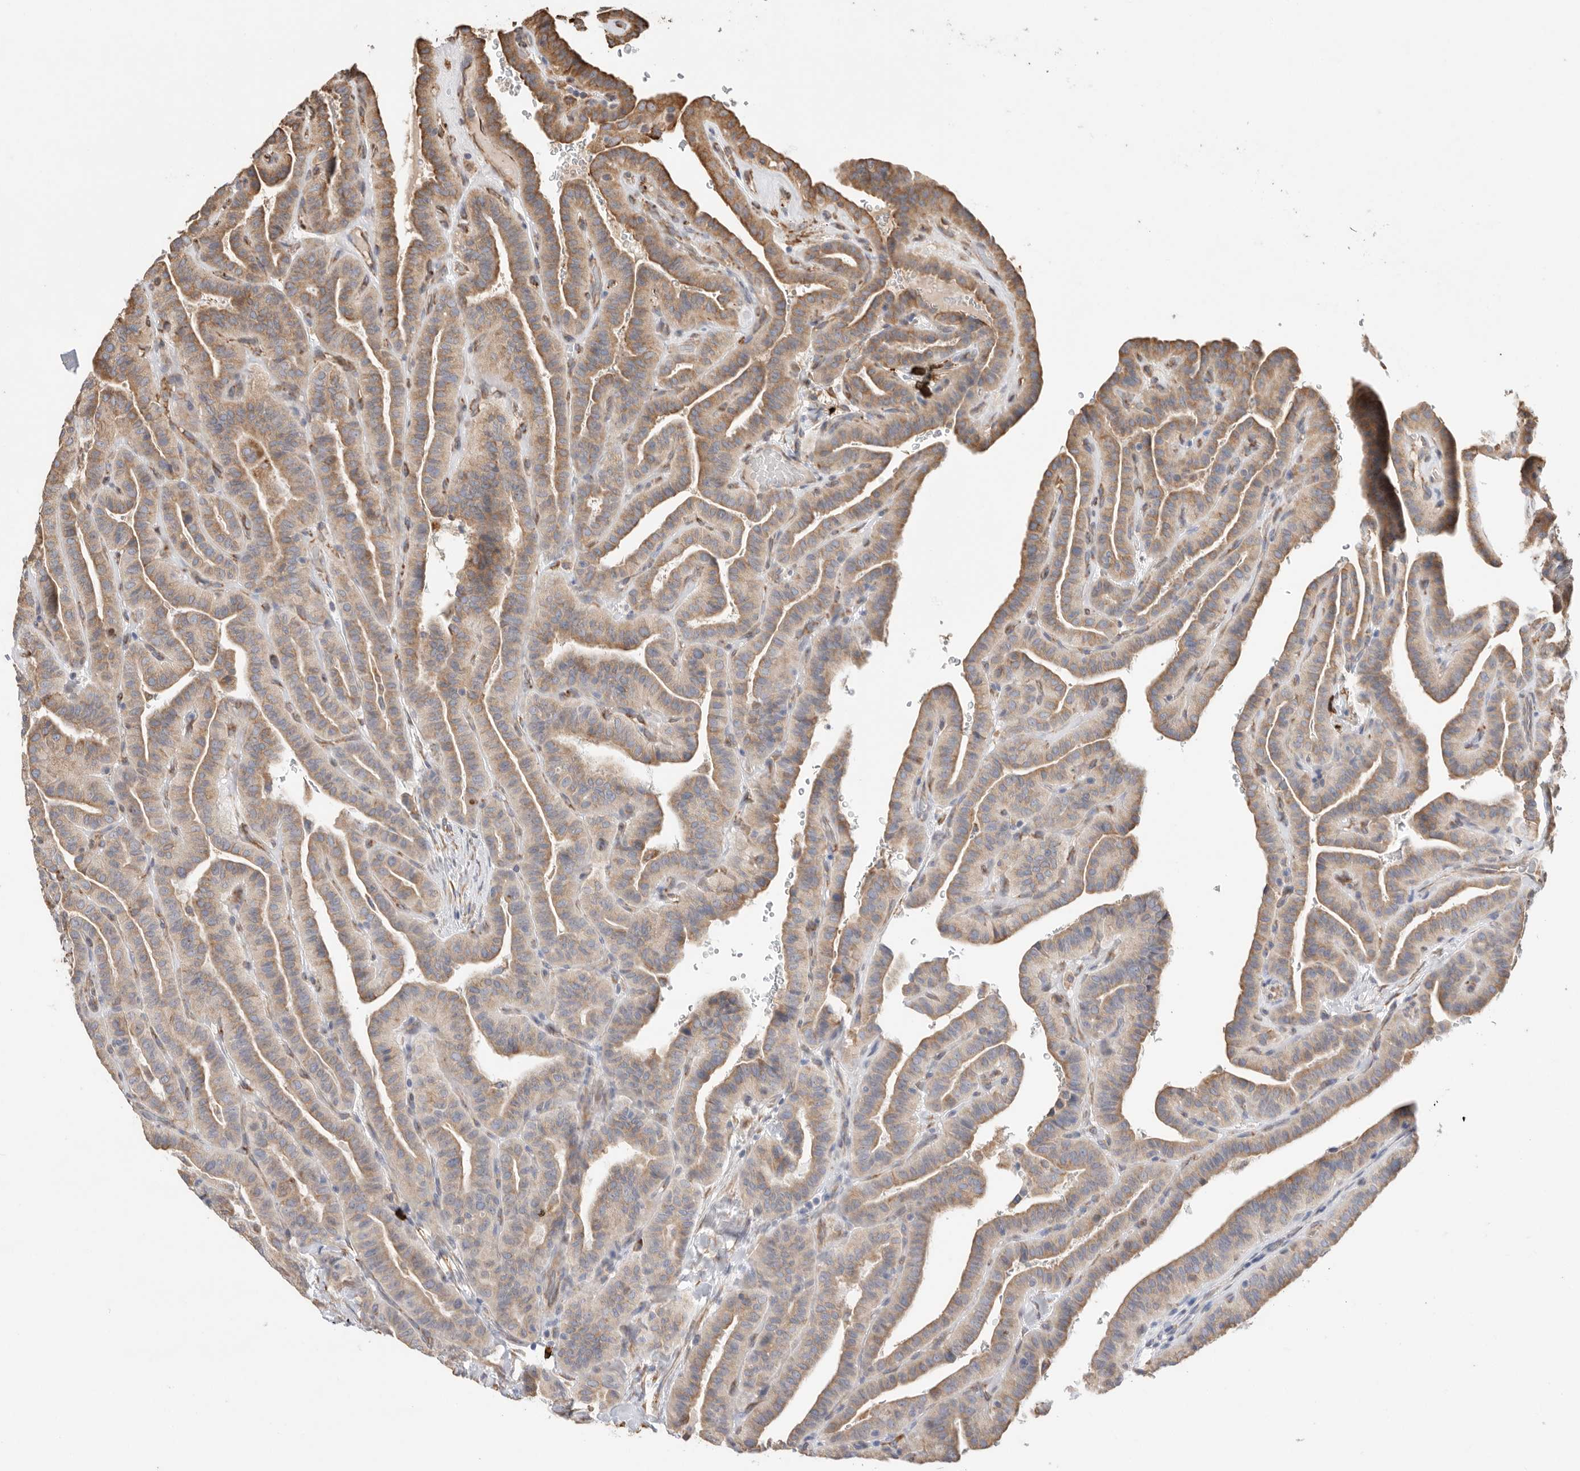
{"staining": {"intensity": "moderate", "quantity": ">75%", "location": "cytoplasmic/membranous"}, "tissue": "thyroid cancer", "cell_type": "Tumor cells", "image_type": "cancer", "snomed": [{"axis": "morphology", "description": "Papillary adenocarcinoma, NOS"}, {"axis": "topography", "description": "Thyroid gland"}], "caption": "Immunohistochemistry (IHC) (DAB) staining of human papillary adenocarcinoma (thyroid) displays moderate cytoplasmic/membranous protein staining in approximately >75% of tumor cells.", "gene": "BLOC1S5", "patient": {"sex": "male", "age": 77}}